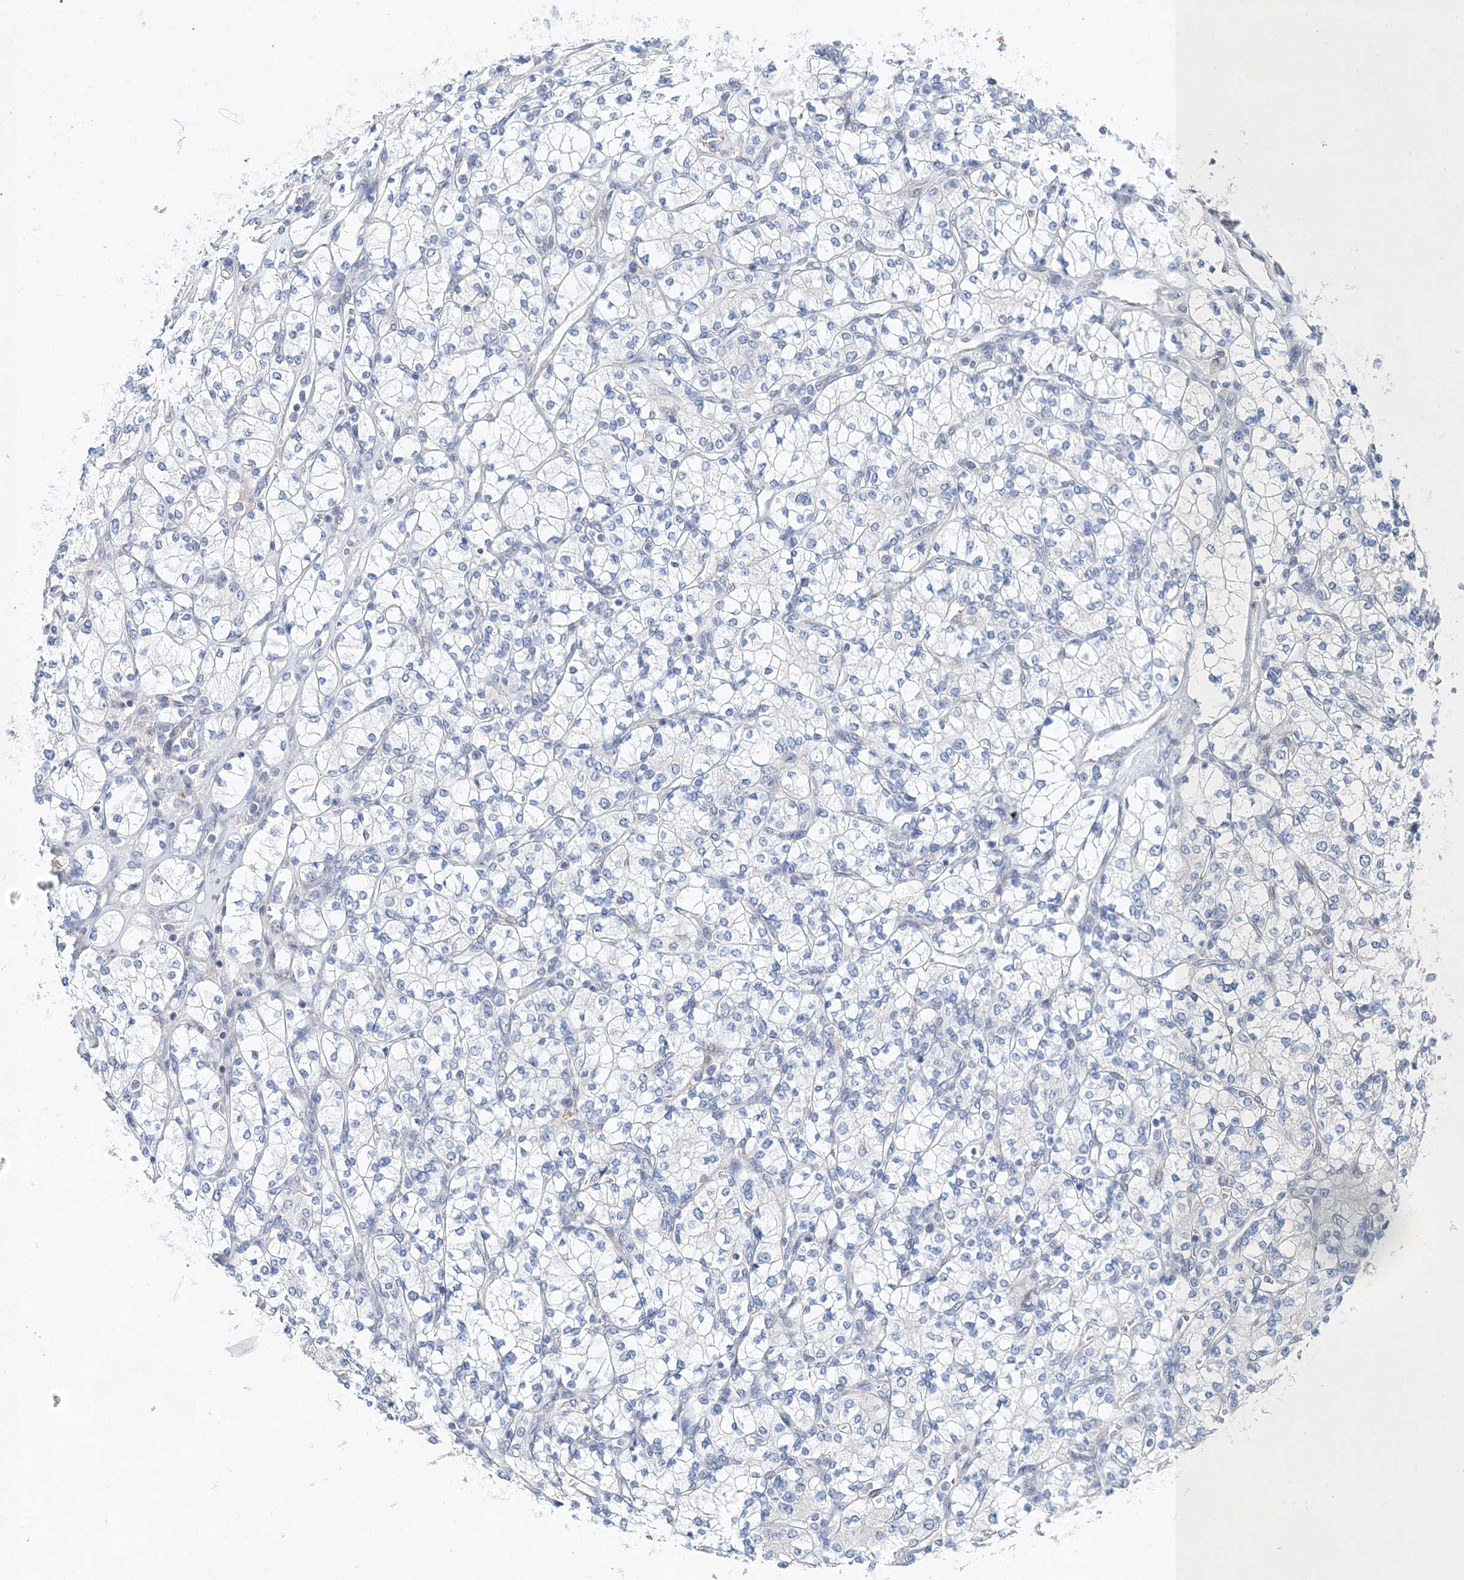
{"staining": {"intensity": "negative", "quantity": "none", "location": "none"}, "tissue": "renal cancer", "cell_type": "Tumor cells", "image_type": "cancer", "snomed": [{"axis": "morphology", "description": "Adenocarcinoma, NOS"}, {"axis": "topography", "description": "Kidney"}], "caption": "Tumor cells are negative for protein expression in human renal cancer.", "gene": "UIMC1", "patient": {"sex": "male", "age": 77}}